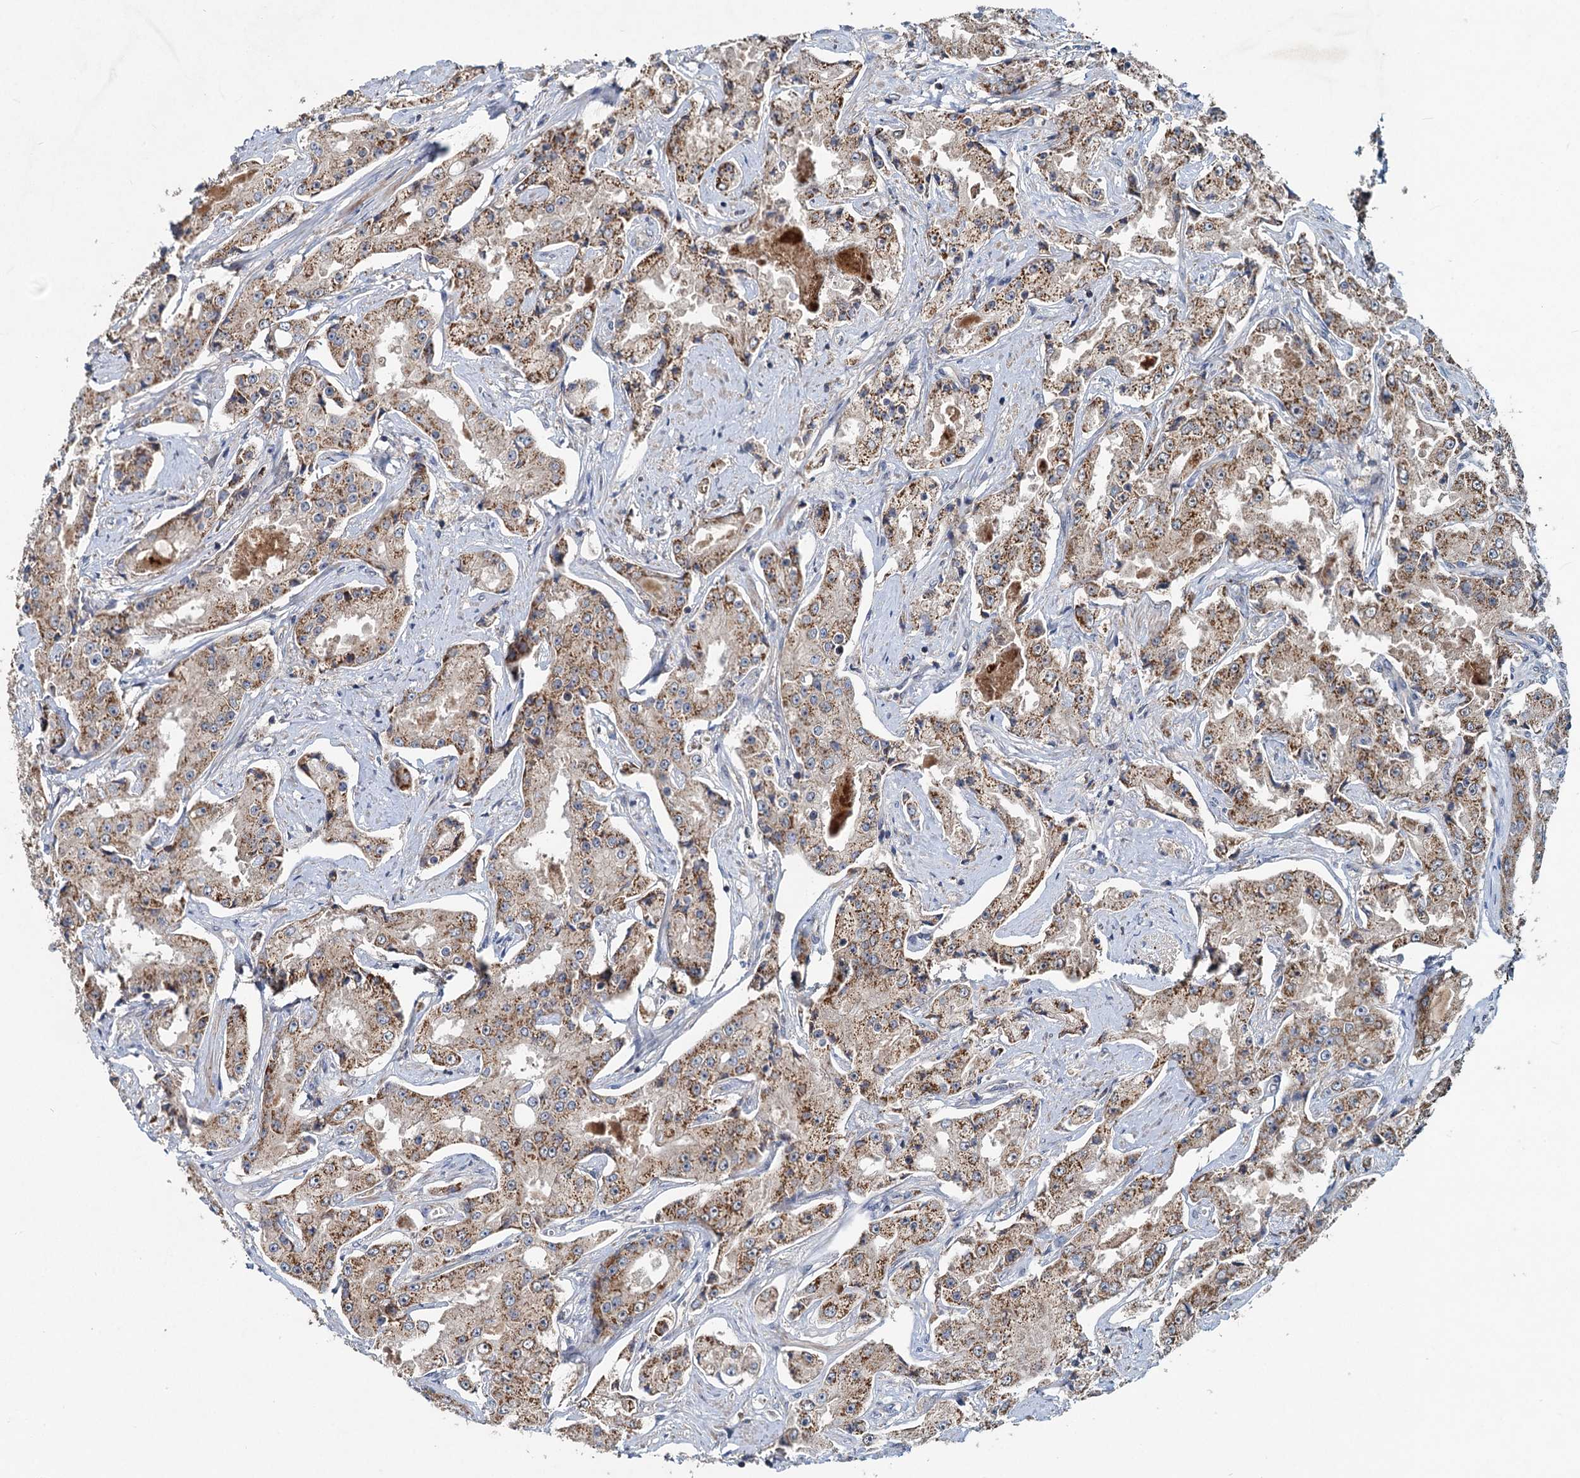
{"staining": {"intensity": "moderate", "quantity": ">75%", "location": "cytoplasmic/membranous"}, "tissue": "prostate cancer", "cell_type": "Tumor cells", "image_type": "cancer", "snomed": [{"axis": "morphology", "description": "Adenocarcinoma, High grade"}, {"axis": "topography", "description": "Prostate"}], "caption": "Prostate cancer (adenocarcinoma (high-grade)) tissue shows moderate cytoplasmic/membranous staining in approximately >75% of tumor cells", "gene": "OTUB1", "patient": {"sex": "male", "age": 73}}